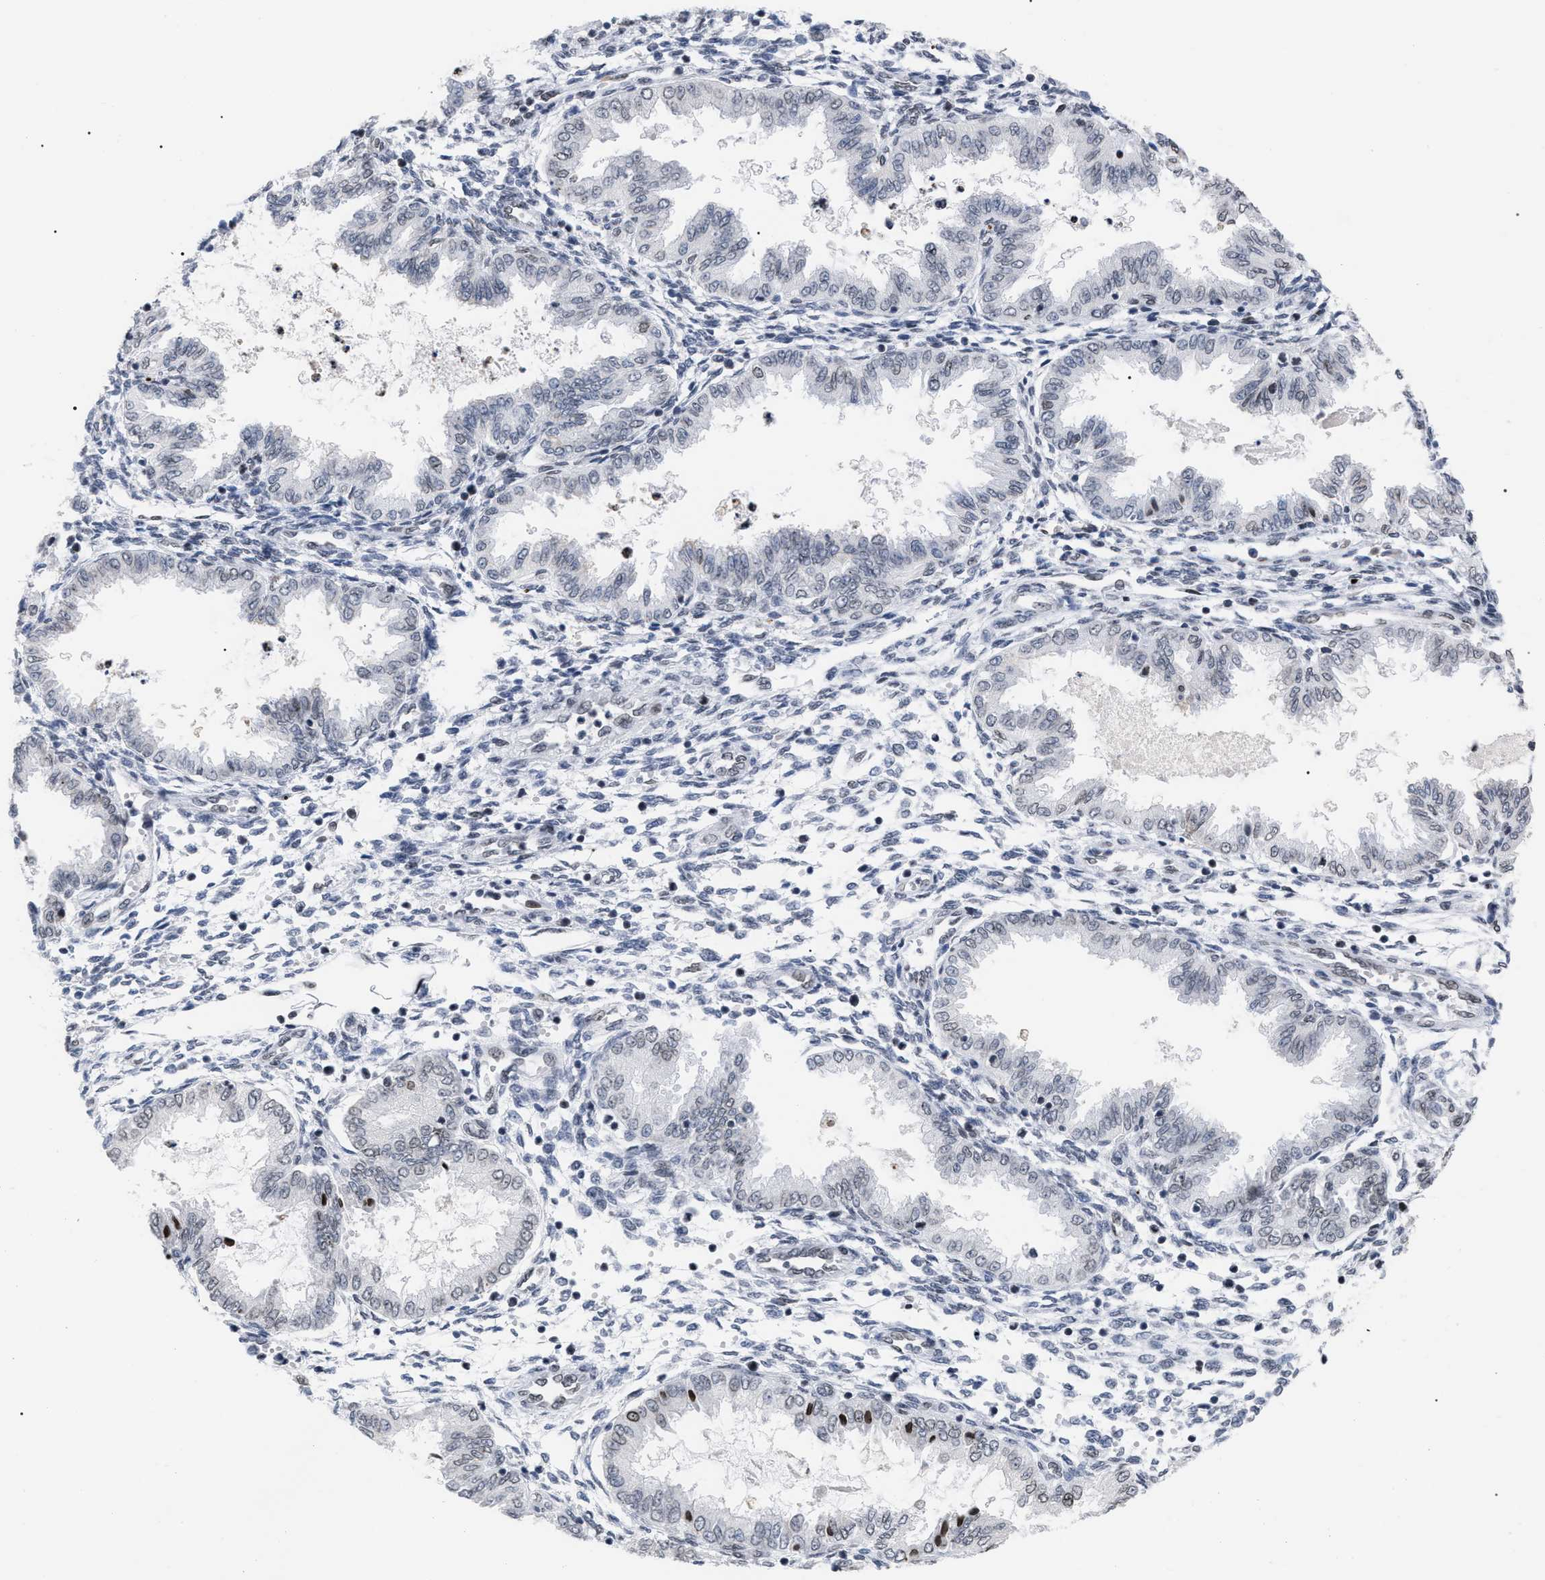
{"staining": {"intensity": "strong", "quantity": "25%-75%", "location": "cytoplasmic/membranous,nuclear"}, "tissue": "endometrium", "cell_type": "Cells in endometrial stroma", "image_type": "normal", "snomed": [{"axis": "morphology", "description": "Normal tissue, NOS"}, {"axis": "topography", "description": "Endometrium"}], "caption": "Endometrium stained for a protein displays strong cytoplasmic/membranous,nuclear positivity in cells in endometrial stroma. (IHC, brightfield microscopy, high magnification).", "gene": "TPR", "patient": {"sex": "female", "age": 33}}